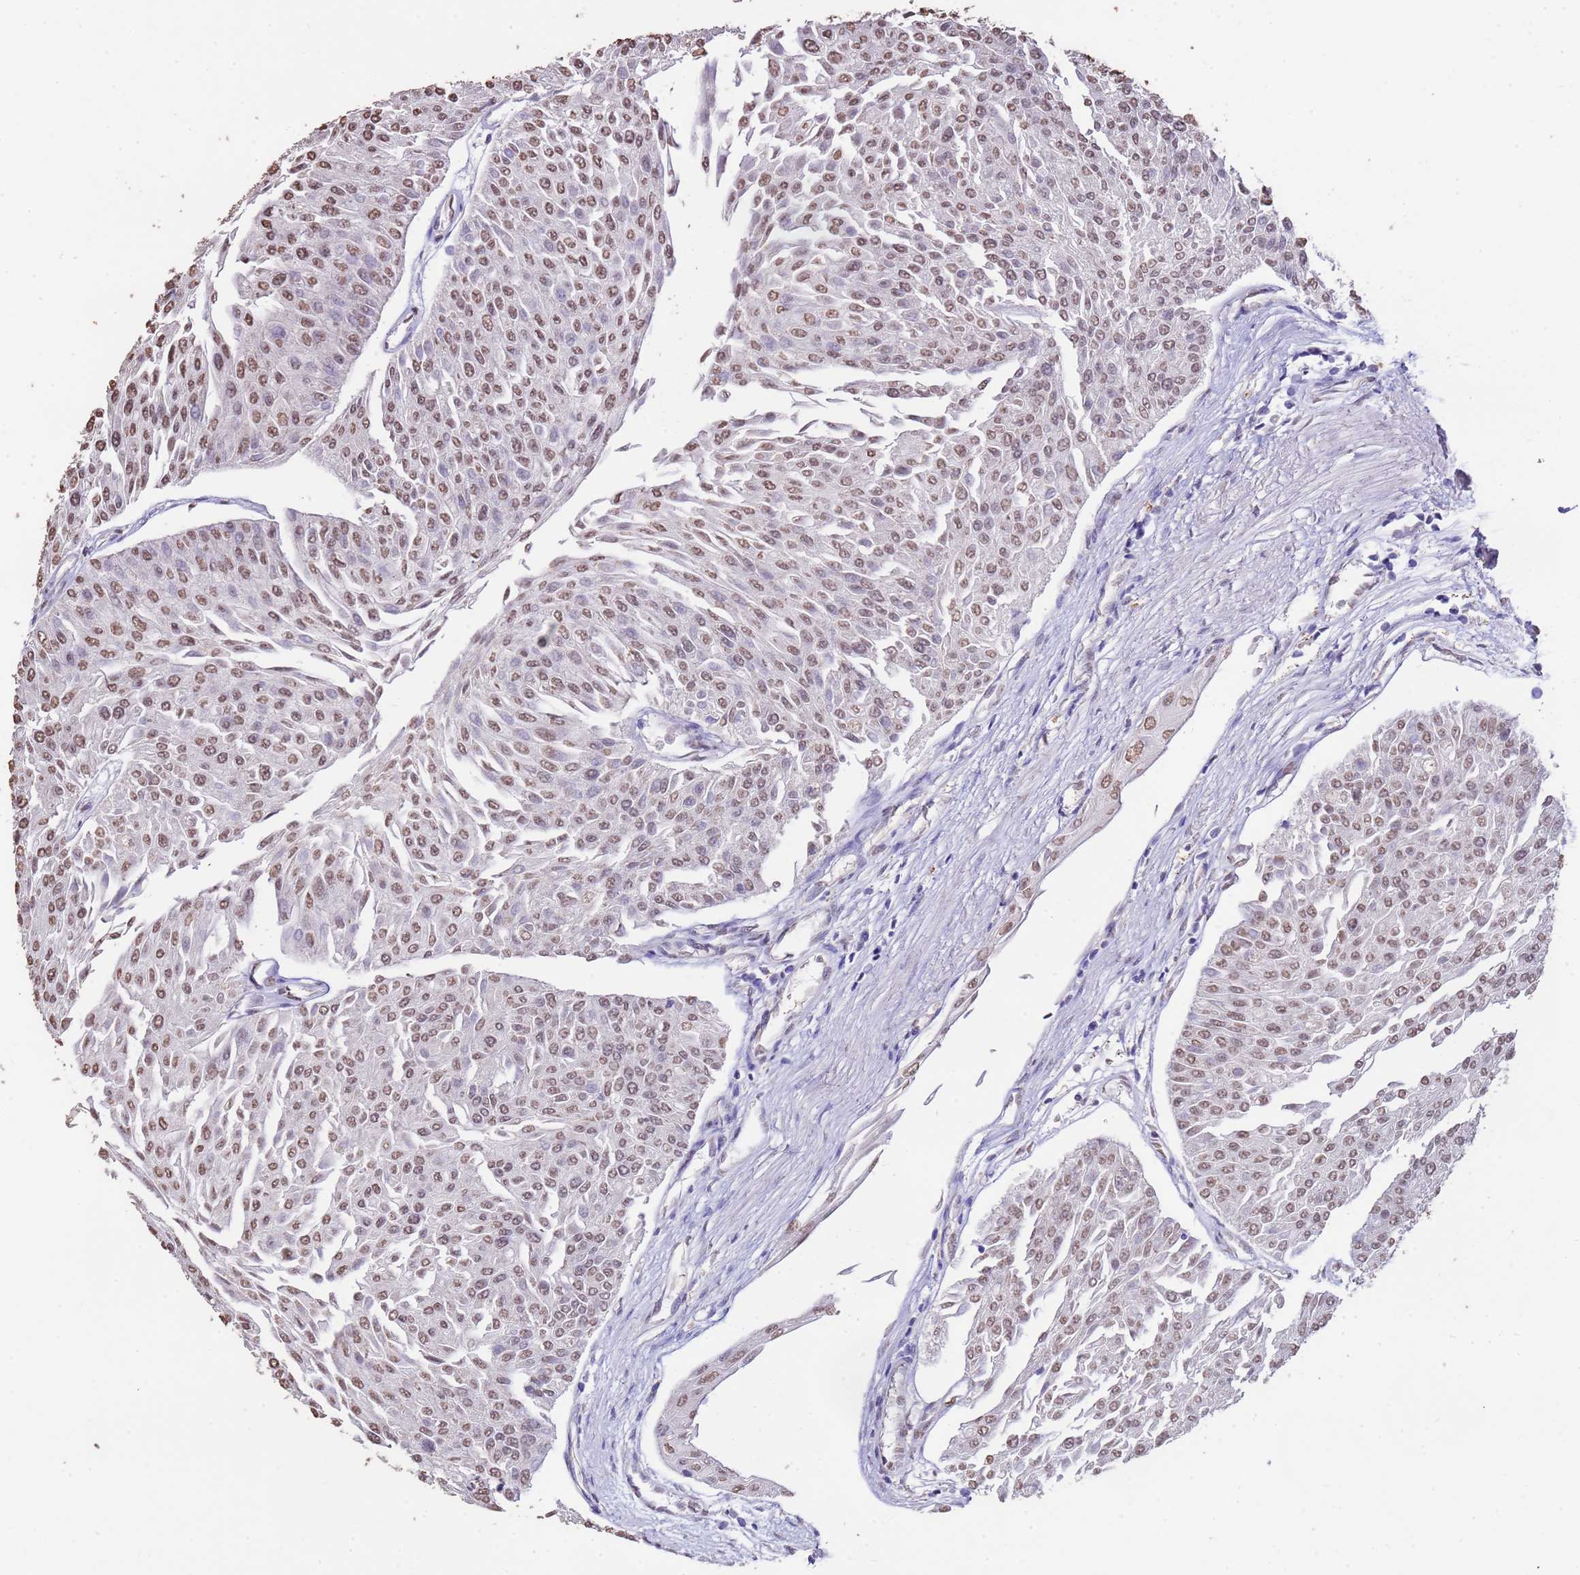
{"staining": {"intensity": "moderate", "quantity": ">75%", "location": "nuclear"}, "tissue": "urothelial cancer", "cell_type": "Tumor cells", "image_type": "cancer", "snomed": [{"axis": "morphology", "description": "Urothelial carcinoma, Low grade"}, {"axis": "topography", "description": "Urinary bladder"}], "caption": "Urothelial cancer stained with DAB immunohistochemistry demonstrates medium levels of moderate nuclear staining in approximately >75% of tumor cells.", "gene": "NPHP1", "patient": {"sex": "male", "age": 67}}